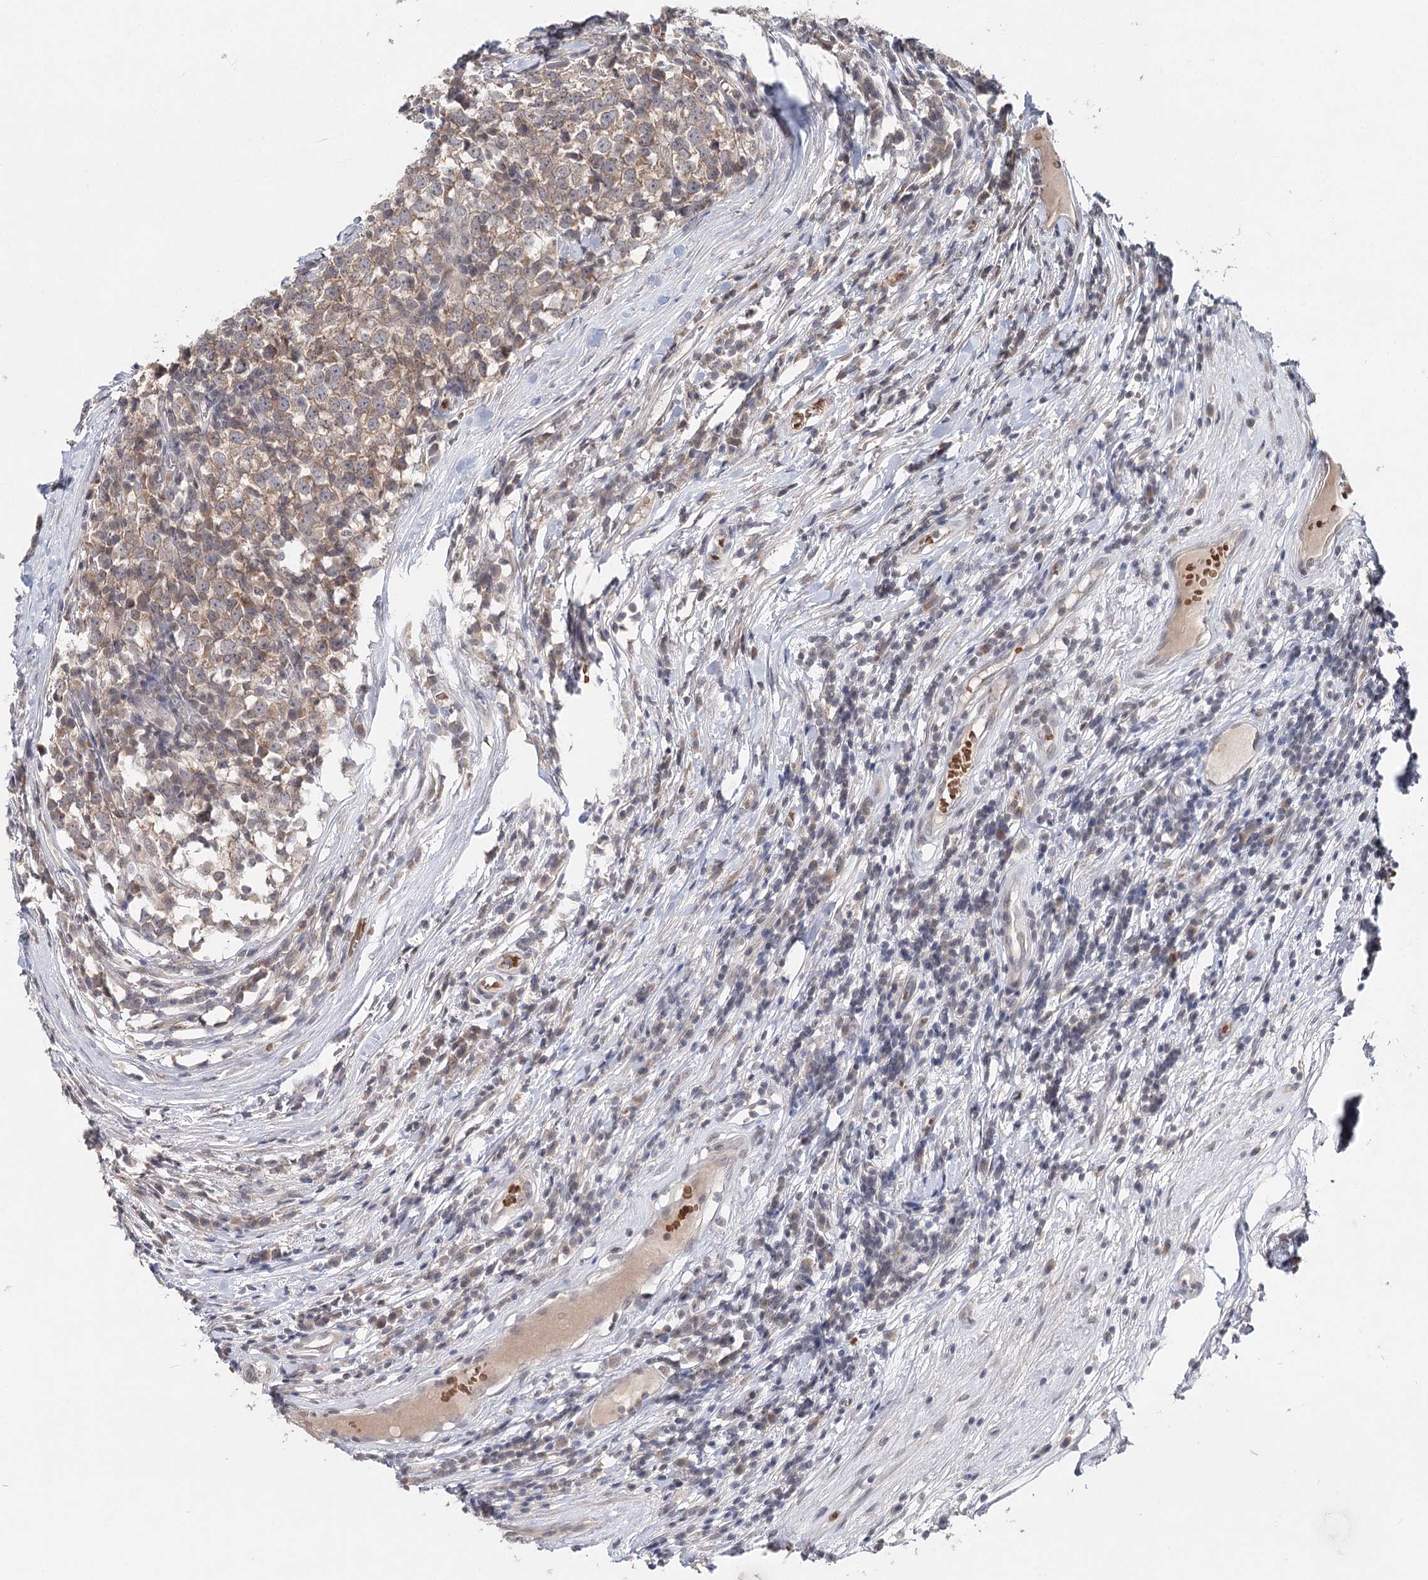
{"staining": {"intensity": "weak", "quantity": ">75%", "location": "cytoplasmic/membranous"}, "tissue": "testis cancer", "cell_type": "Tumor cells", "image_type": "cancer", "snomed": [{"axis": "morphology", "description": "Seminoma, NOS"}, {"axis": "topography", "description": "Testis"}], "caption": "Testis seminoma stained with DAB (3,3'-diaminobenzidine) immunohistochemistry exhibits low levels of weak cytoplasmic/membranous positivity in about >75% of tumor cells. (brown staining indicates protein expression, while blue staining denotes nuclei).", "gene": "FBXO7", "patient": {"sex": "male", "age": 65}}